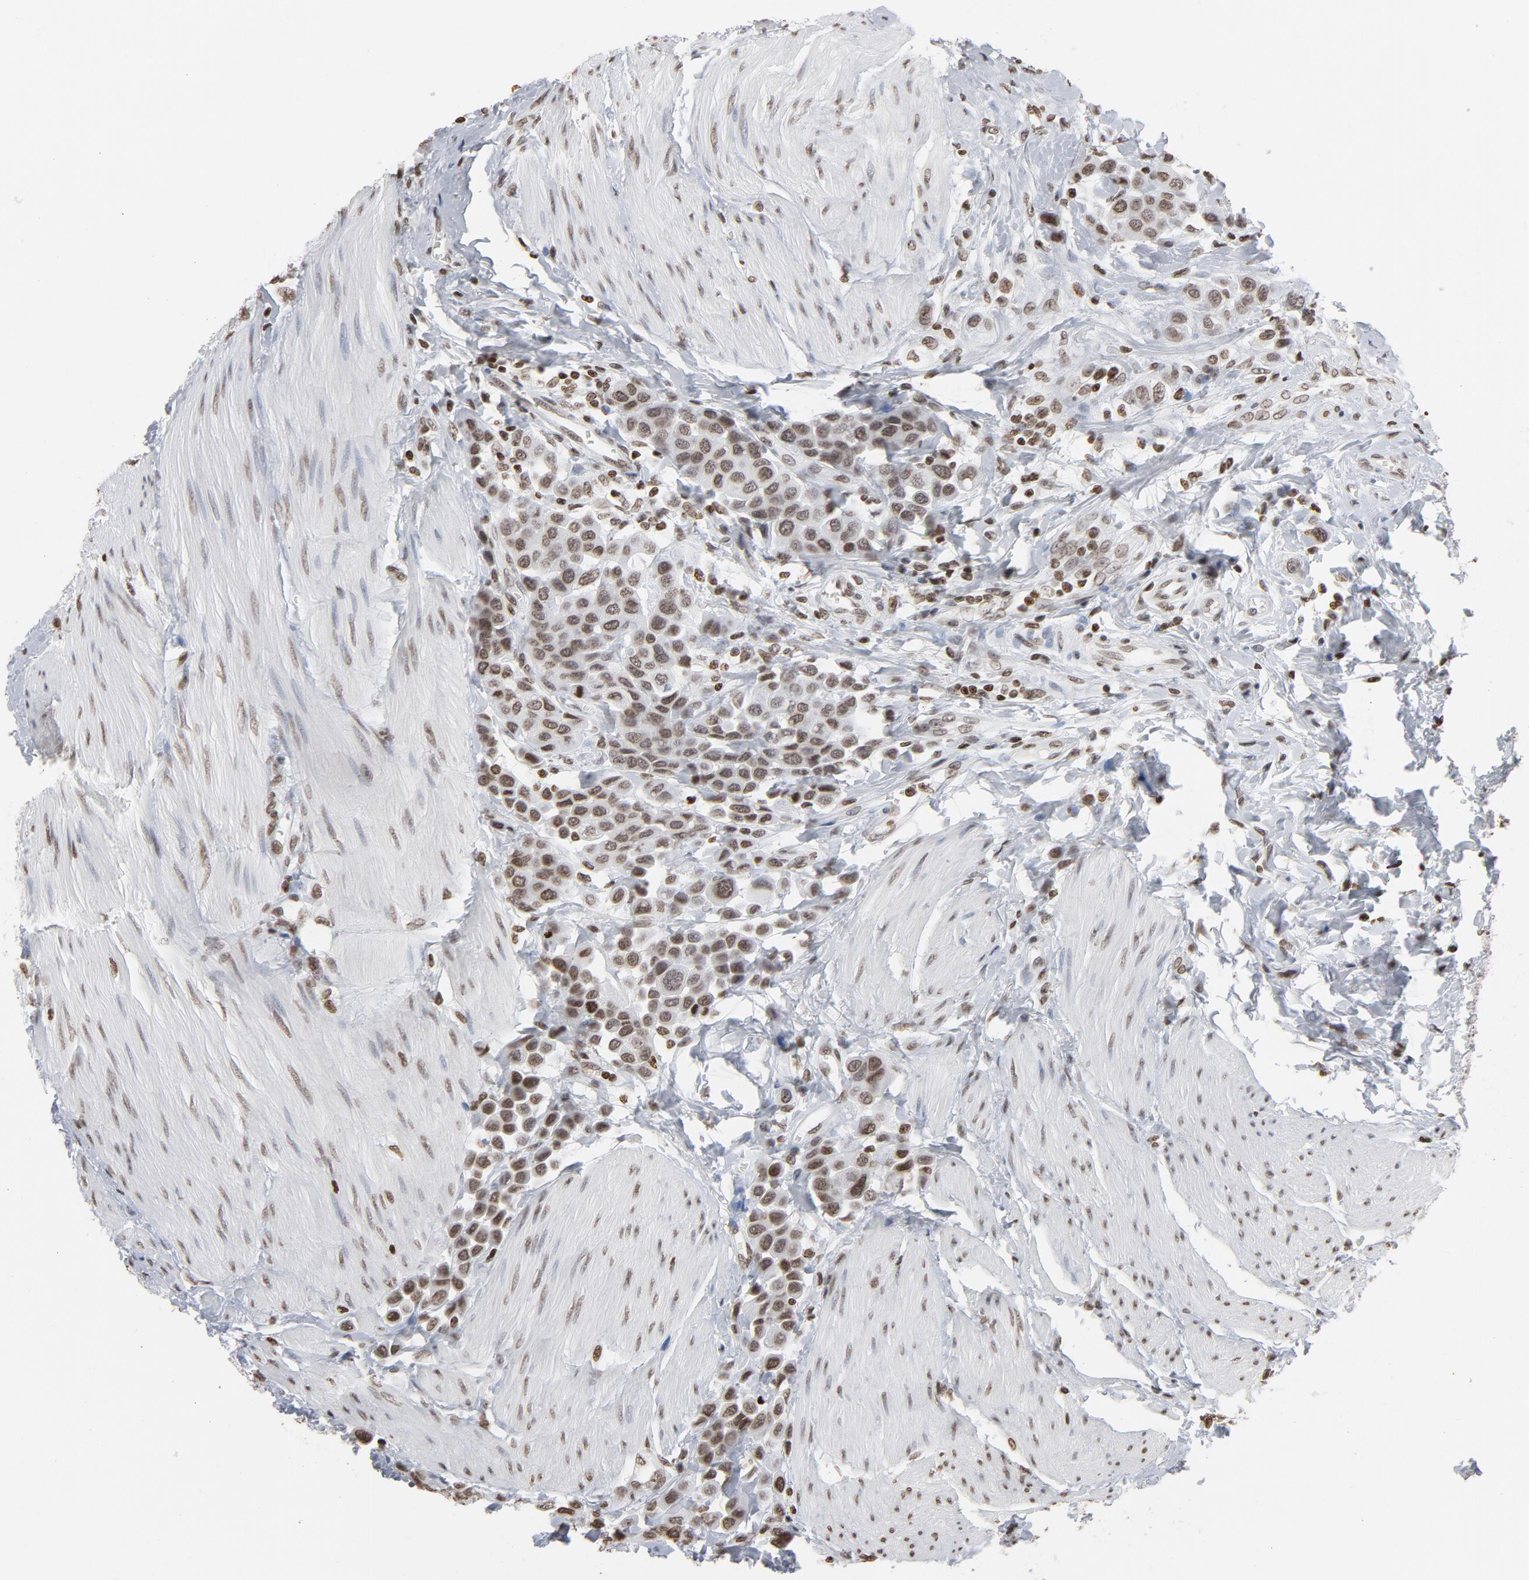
{"staining": {"intensity": "weak", "quantity": ">75%", "location": "nuclear"}, "tissue": "urothelial cancer", "cell_type": "Tumor cells", "image_type": "cancer", "snomed": [{"axis": "morphology", "description": "Urothelial carcinoma, High grade"}, {"axis": "topography", "description": "Urinary bladder"}], "caption": "Immunohistochemistry (IHC) of urothelial carcinoma (high-grade) reveals low levels of weak nuclear positivity in approximately >75% of tumor cells.", "gene": "H2AC12", "patient": {"sex": "male", "age": 50}}